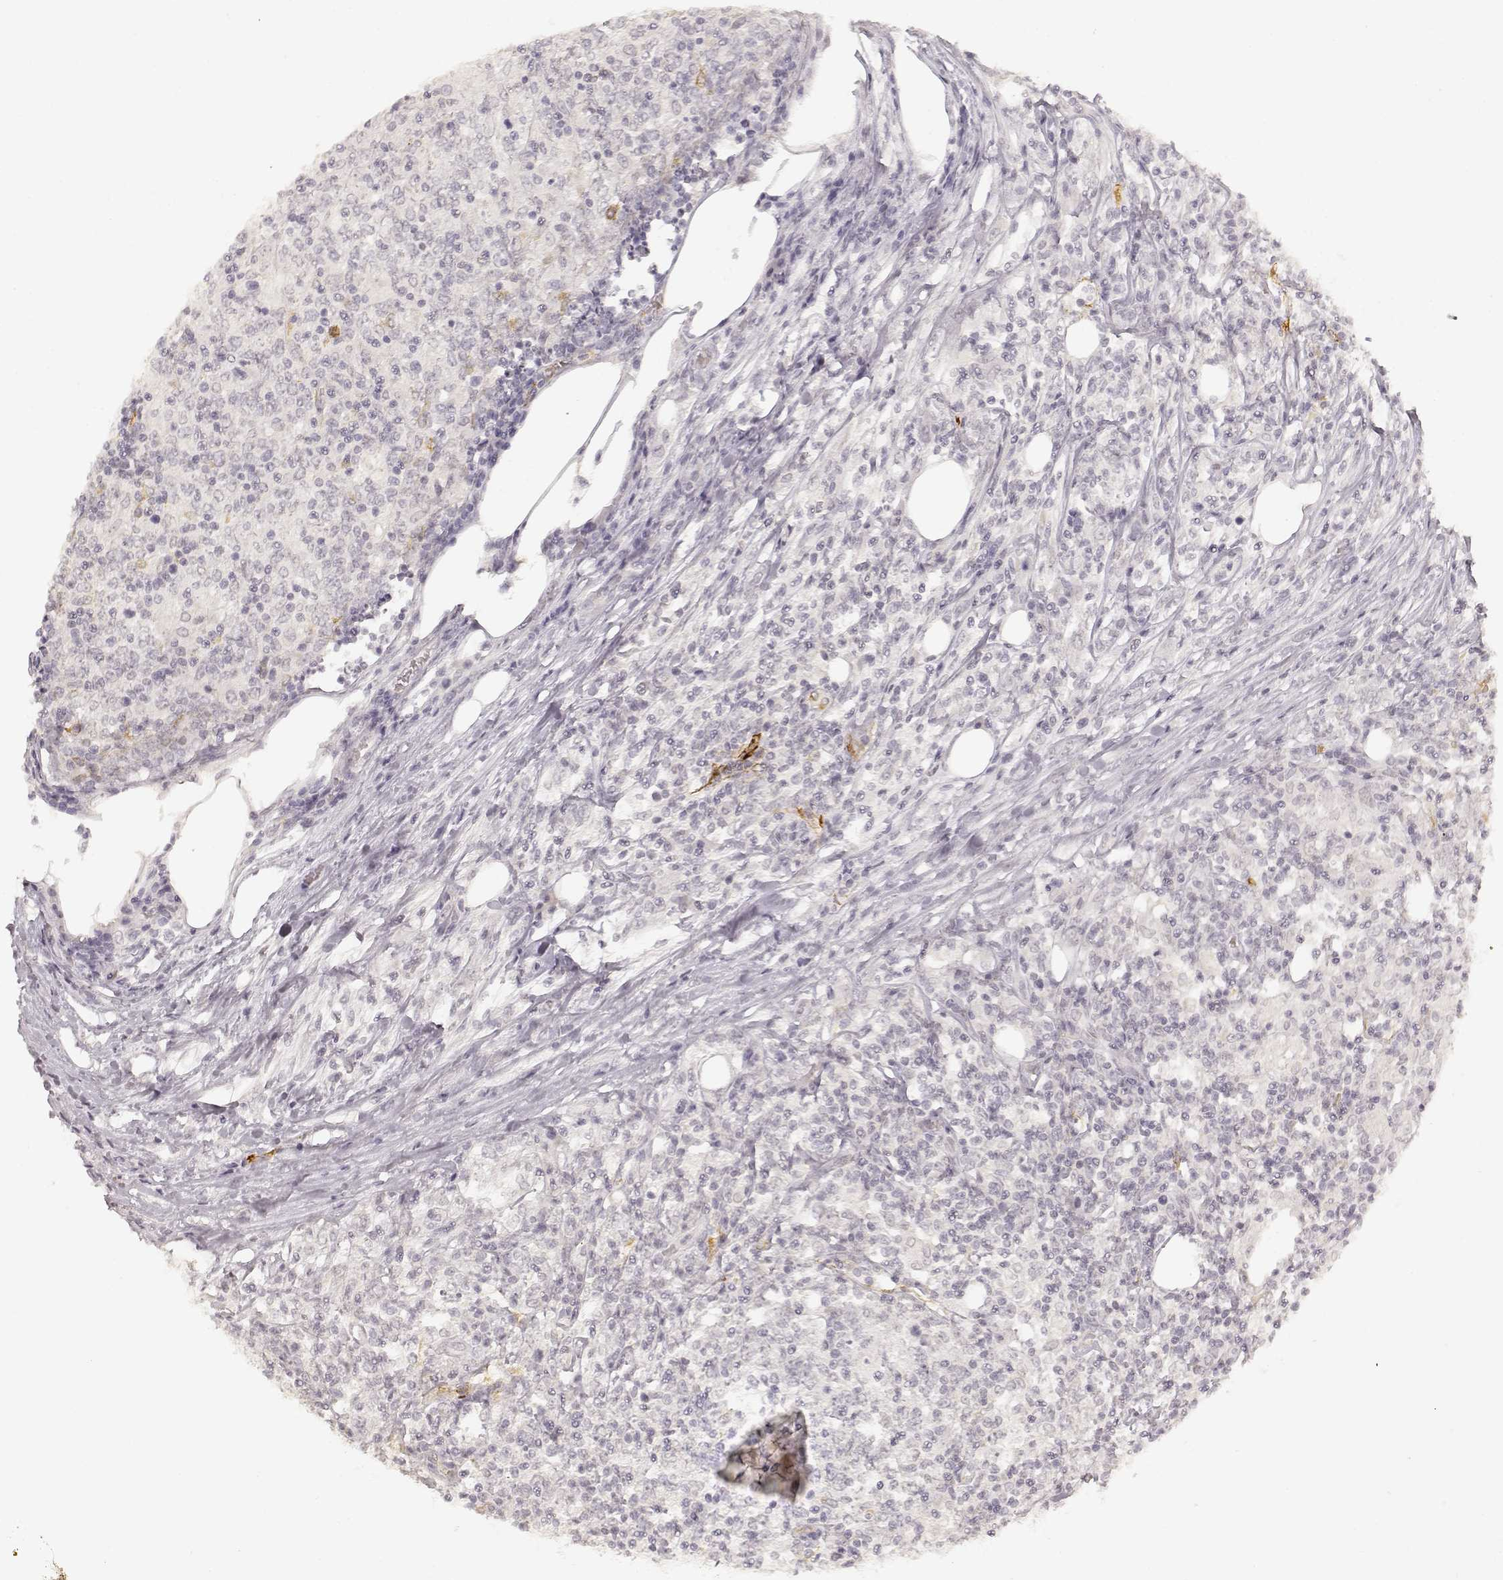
{"staining": {"intensity": "negative", "quantity": "none", "location": "none"}, "tissue": "lymphoma", "cell_type": "Tumor cells", "image_type": "cancer", "snomed": [{"axis": "morphology", "description": "Malignant lymphoma, non-Hodgkin's type, High grade"}, {"axis": "topography", "description": "Lymph node"}], "caption": "IHC of human lymphoma shows no positivity in tumor cells.", "gene": "LAMC2", "patient": {"sex": "female", "age": 84}}